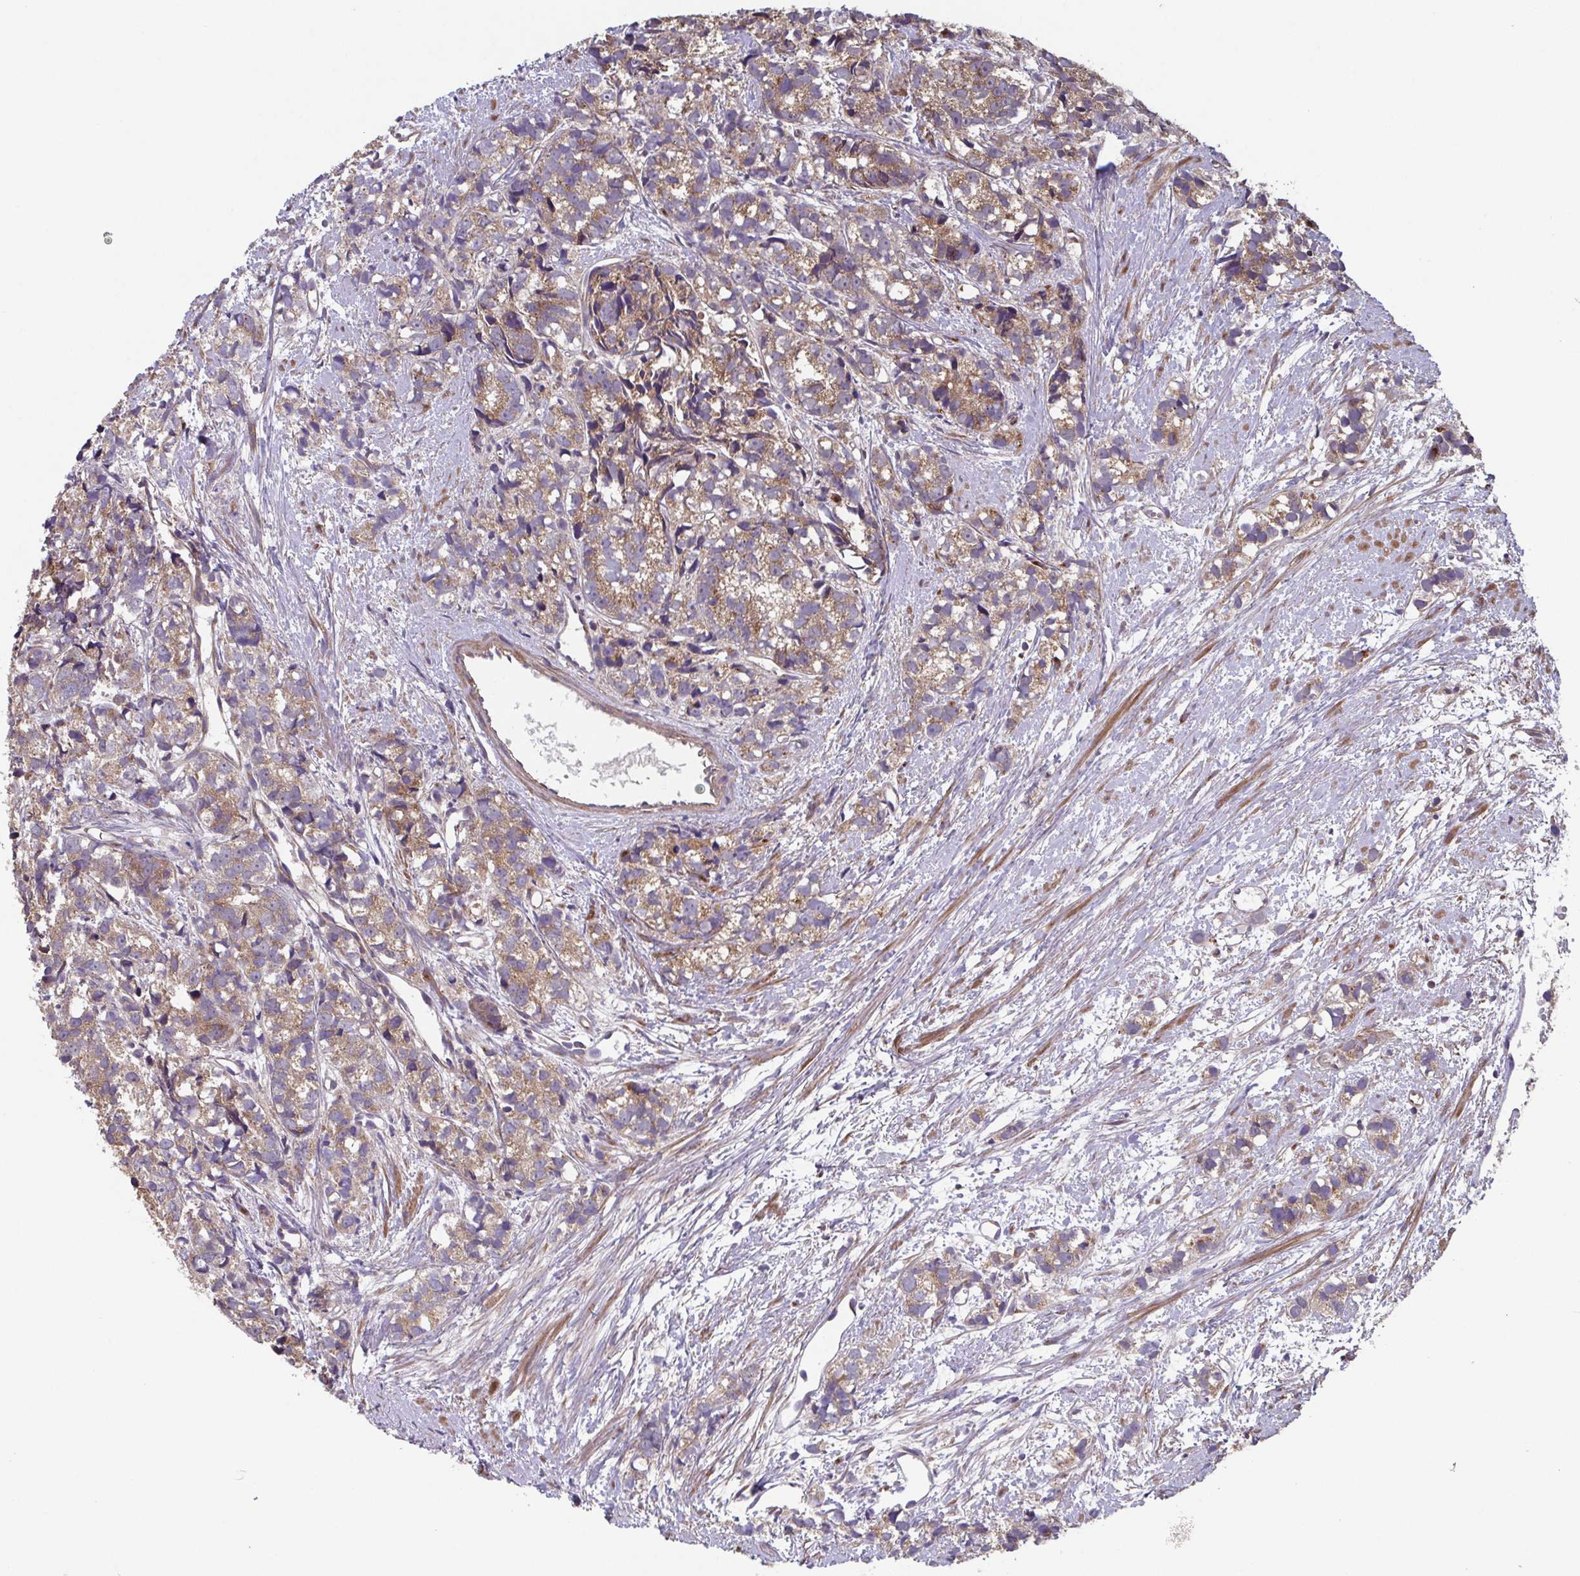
{"staining": {"intensity": "moderate", "quantity": ">75%", "location": "cytoplasmic/membranous"}, "tissue": "prostate cancer", "cell_type": "Tumor cells", "image_type": "cancer", "snomed": [{"axis": "morphology", "description": "Adenocarcinoma, High grade"}, {"axis": "topography", "description": "Prostate"}], "caption": "This is an image of immunohistochemistry (IHC) staining of high-grade adenocarcinoma (prostate), which shows moderate expression in the cytoplasmic/membranous of tumor cells.", "gene": "COPB1", "patient": {"sex": "male", "age": 77}}